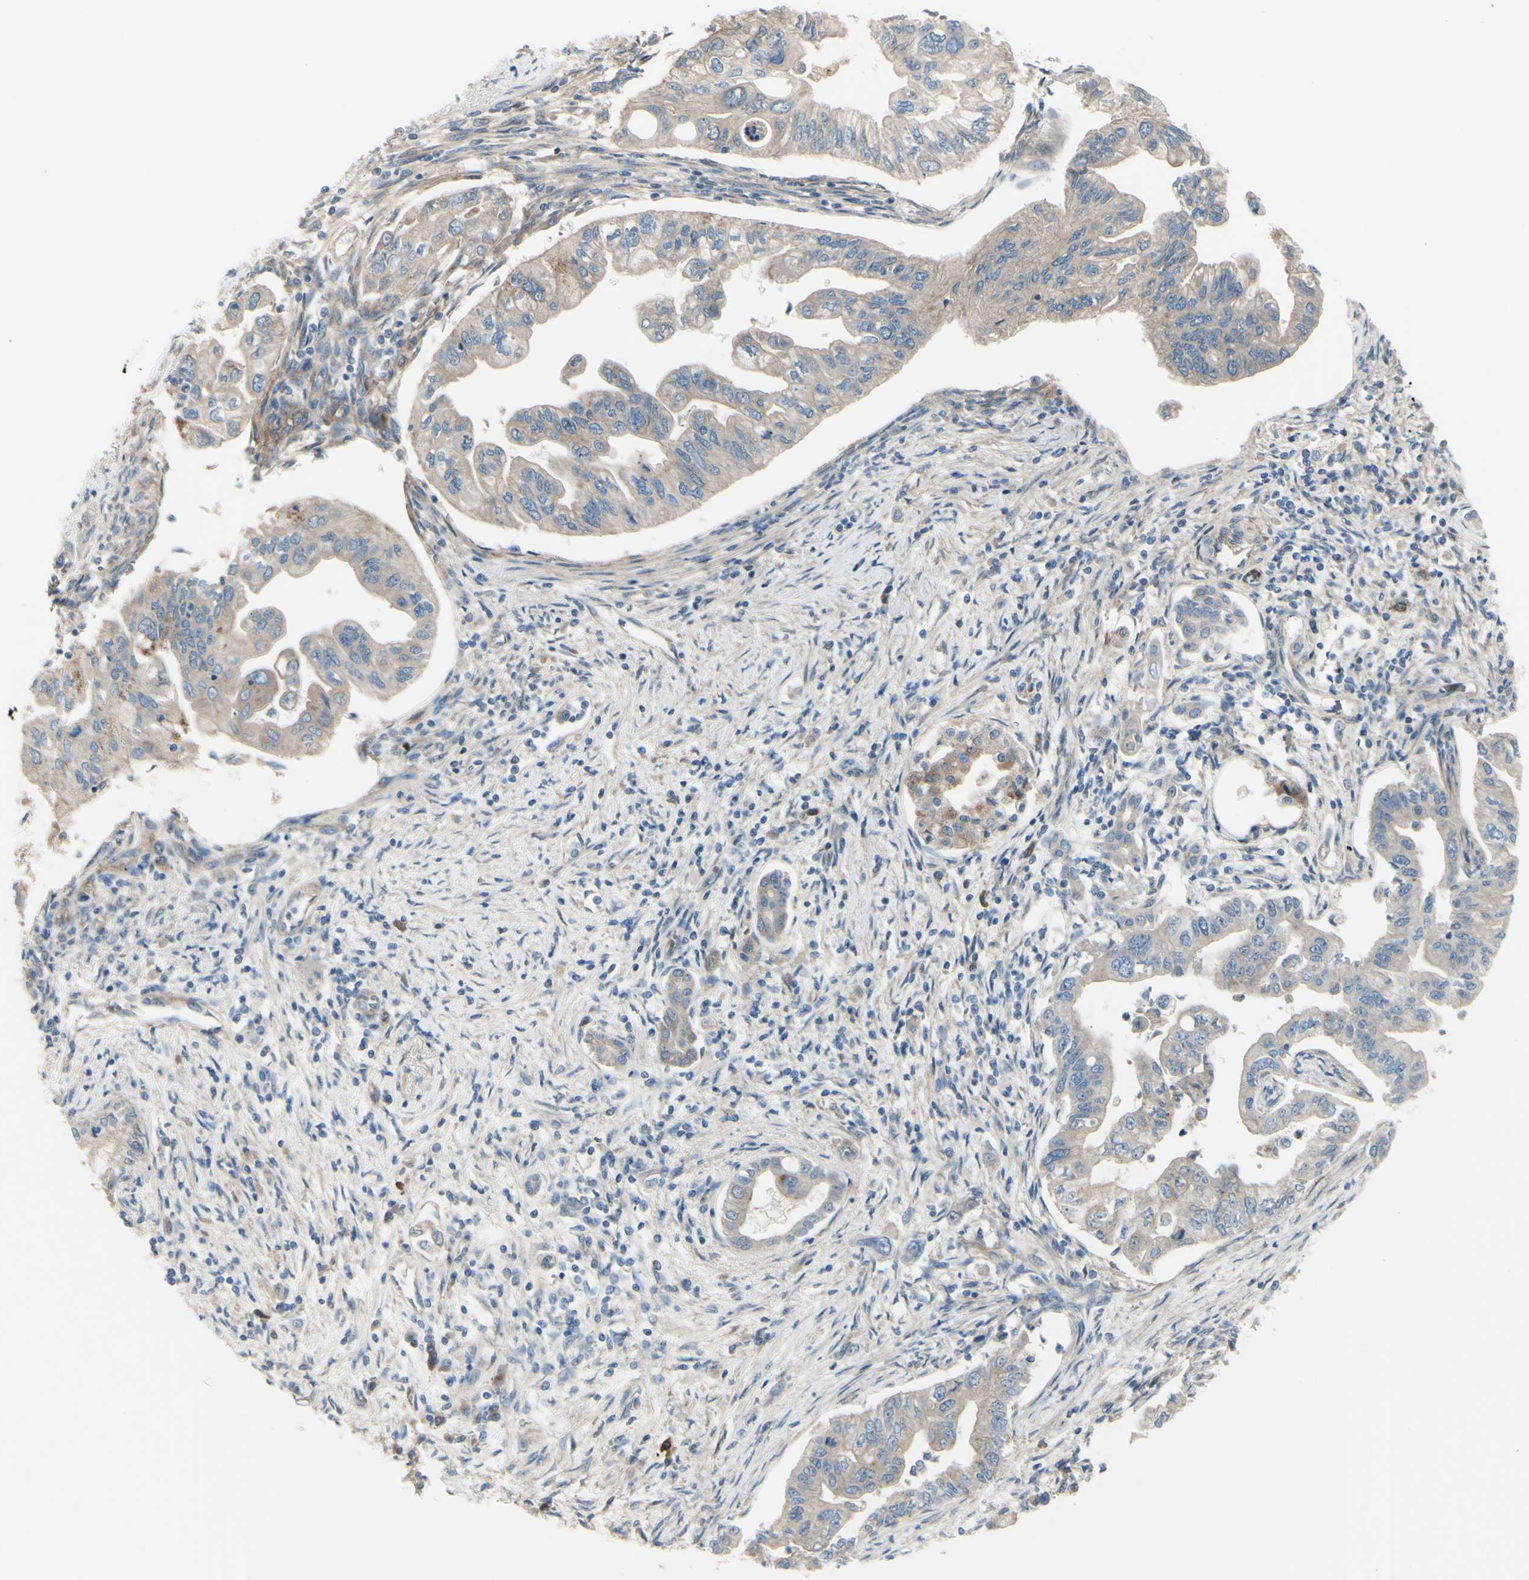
{"staining": {"intensity": "weak", "quantity": ">75%", "location": "cytoplasmic/membranous"}, "tissue": "pancreatic cancer", "cell_type": "Tumor cells", "image_type": "cancer", "snomed": [{"axis": "morphology", "description": "Normal tissue, NOS"}, {"axis": "topography", "description": "Pancreas"}], "caption": "This image reveals pancreatic cancer stained with IHC to label a protein in brown. The cytoplasmic/membranous of tumor cells show weak positivity for the protein. Nuclei are counter-stained blue.", "gene": "PCDHGA2", "patient": {"sex": "male", "age": 42}}